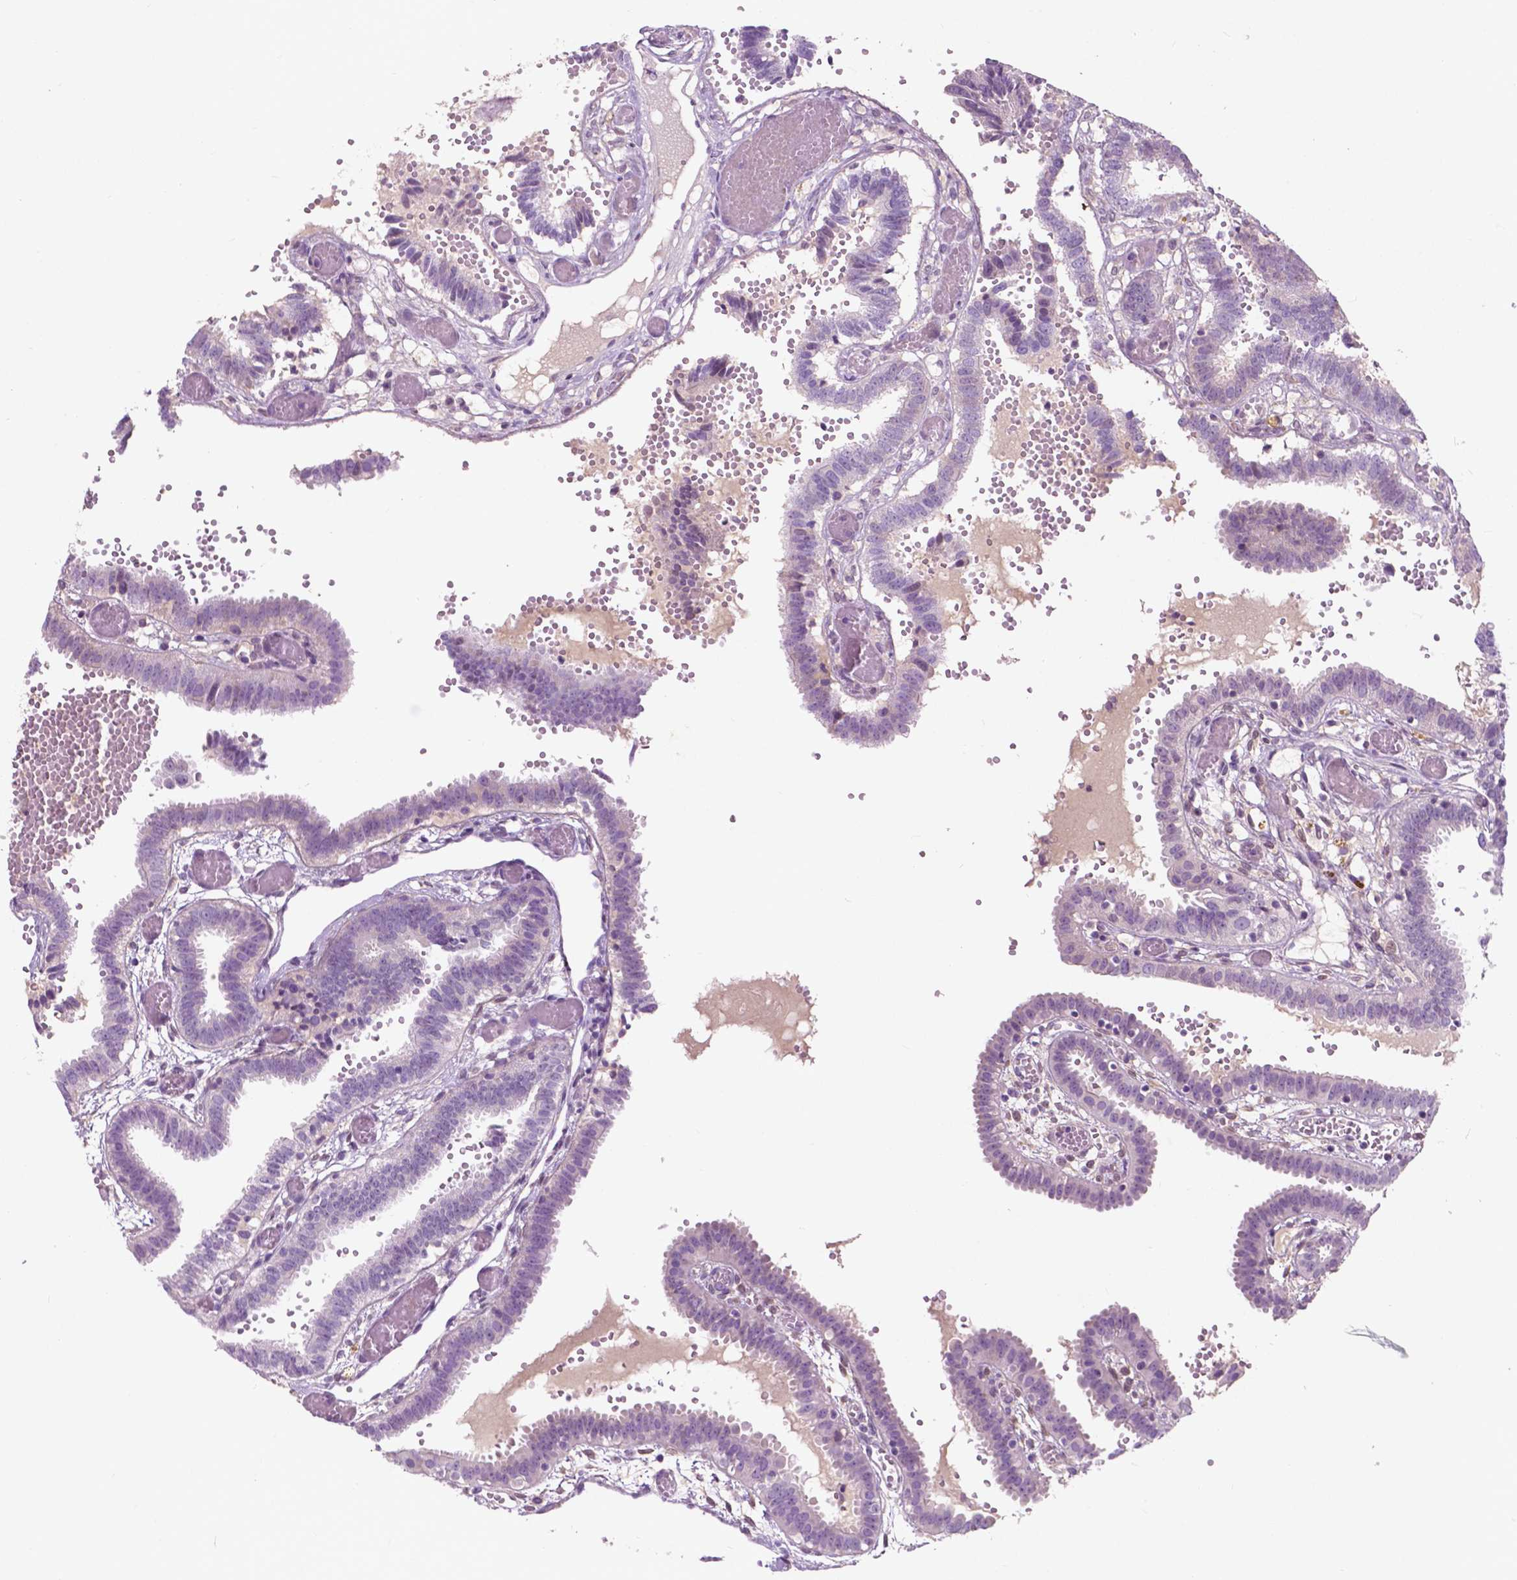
{"staining": {"intensity": "negative", "quantity": "none", "location": "none"}, "tissue": "fallopian tube", "cell_type": "Glandular cells", "image_type": "normal", "snomed": [{"axis": "morphology", "description": "Normal tissue, NOS"}, {"axis": "topography", "description": "Fallopian tube"}], "caption": "This micrograph is of unremarkable fallopian tube stained with immunohistochemistry (IHC) to label a protein in brown with the nuclei are counter-stained blue. There is no positivity in glandular cells.", "gene": "GPR37", "patient": {"sex": "female", "age": 37}}